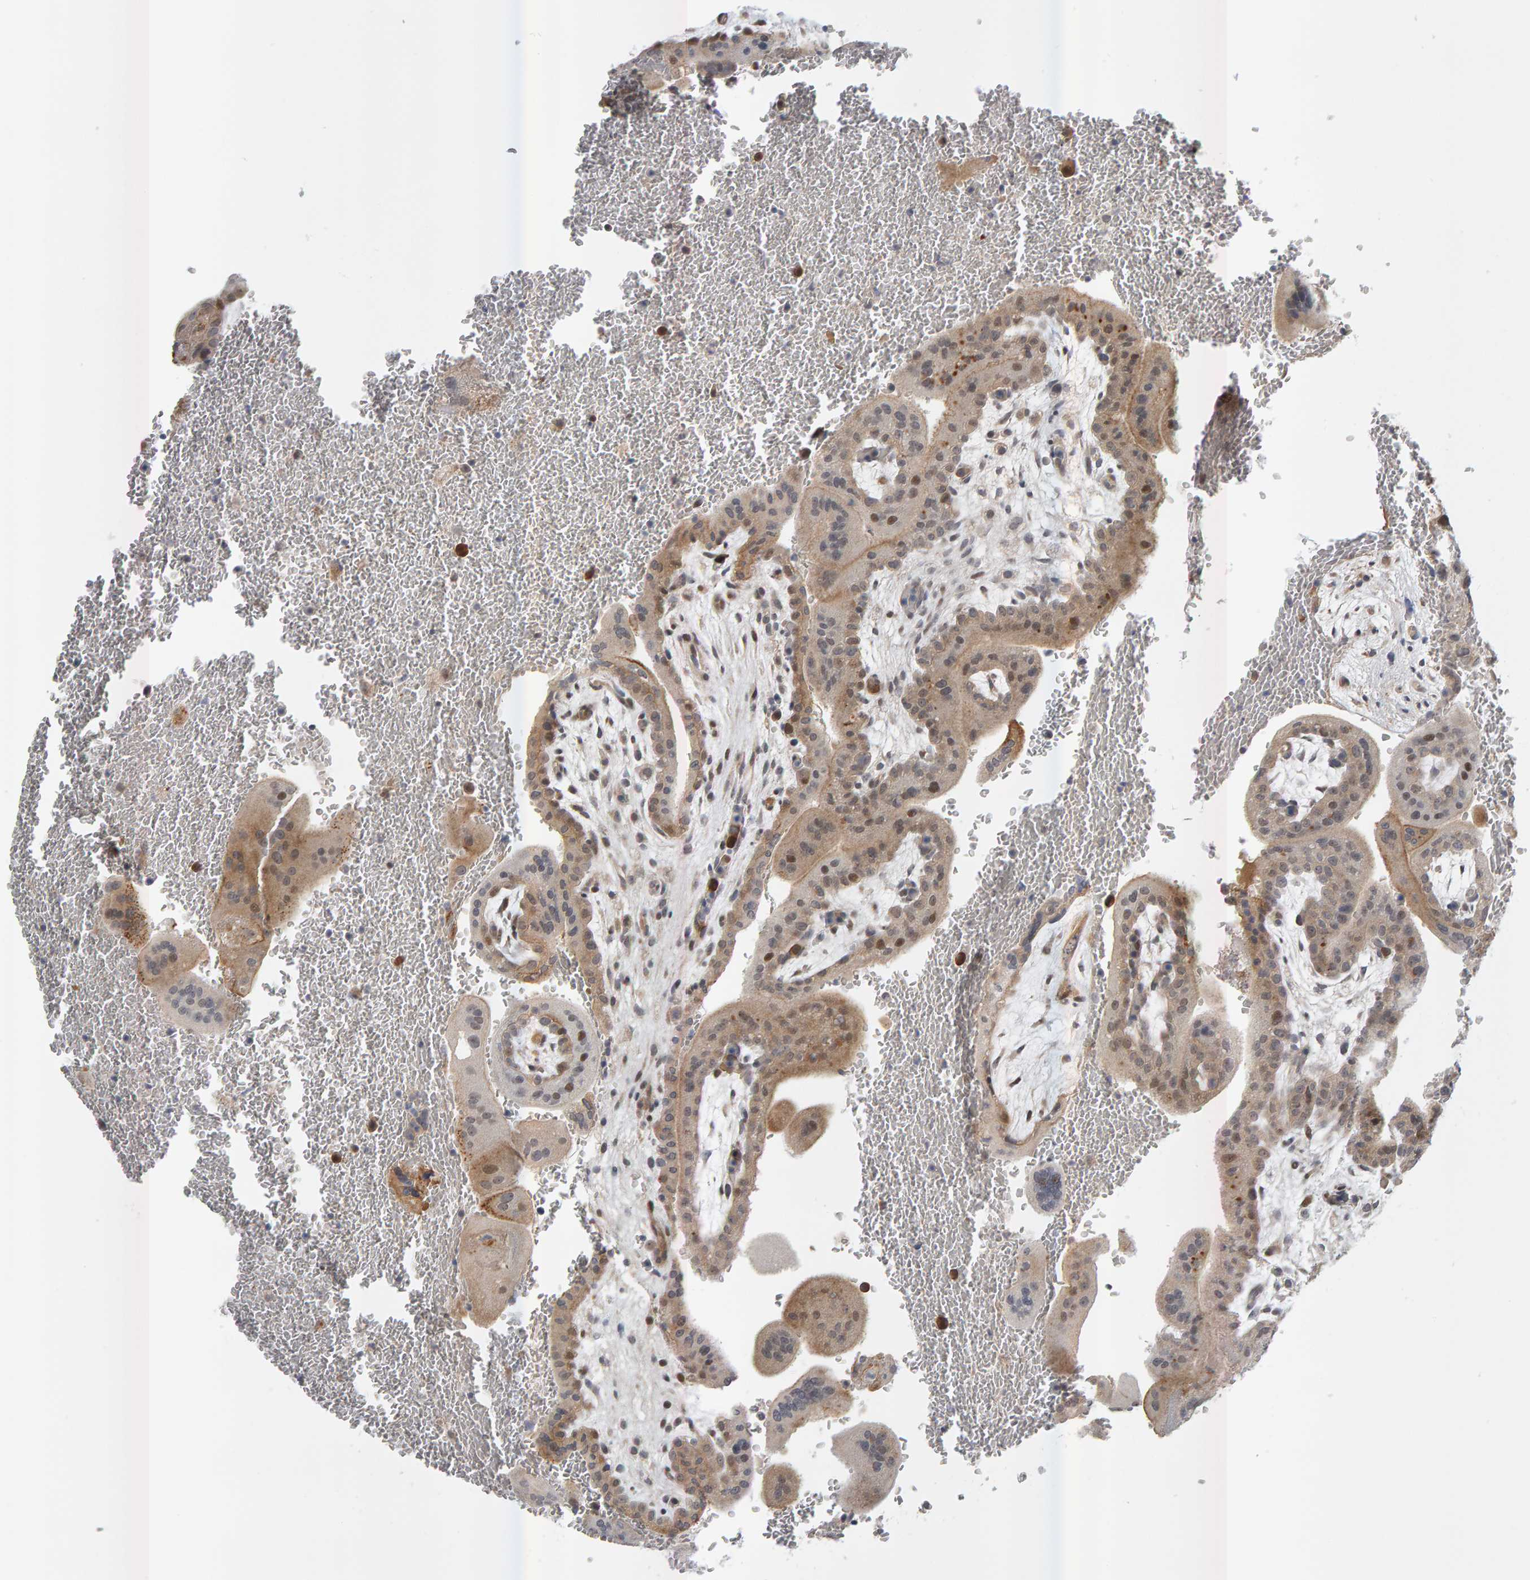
{"staining": {"intensity": "weak", "quantity": "25%-75%", "location": "cytoplasmic/membranous"}, "tissue": "placenta", "cell_type": "Decidual cells", "image_type": "normal", "snomed": [{"axis": "morphology", "description": "Normal tissue, NOS"}, {"axis": "topography", "description": "Placenta"}], "caption": "Immunohistochemical staining of normal placenta exhibits weak cytoplasmic/membranous protein expression in about 25%-75% of decidual cells. (DAB = brown stain, brightfield microscopy at high magnification).", "gene": "ZNF160", "patient": {"sex": "female", "age": 35}}